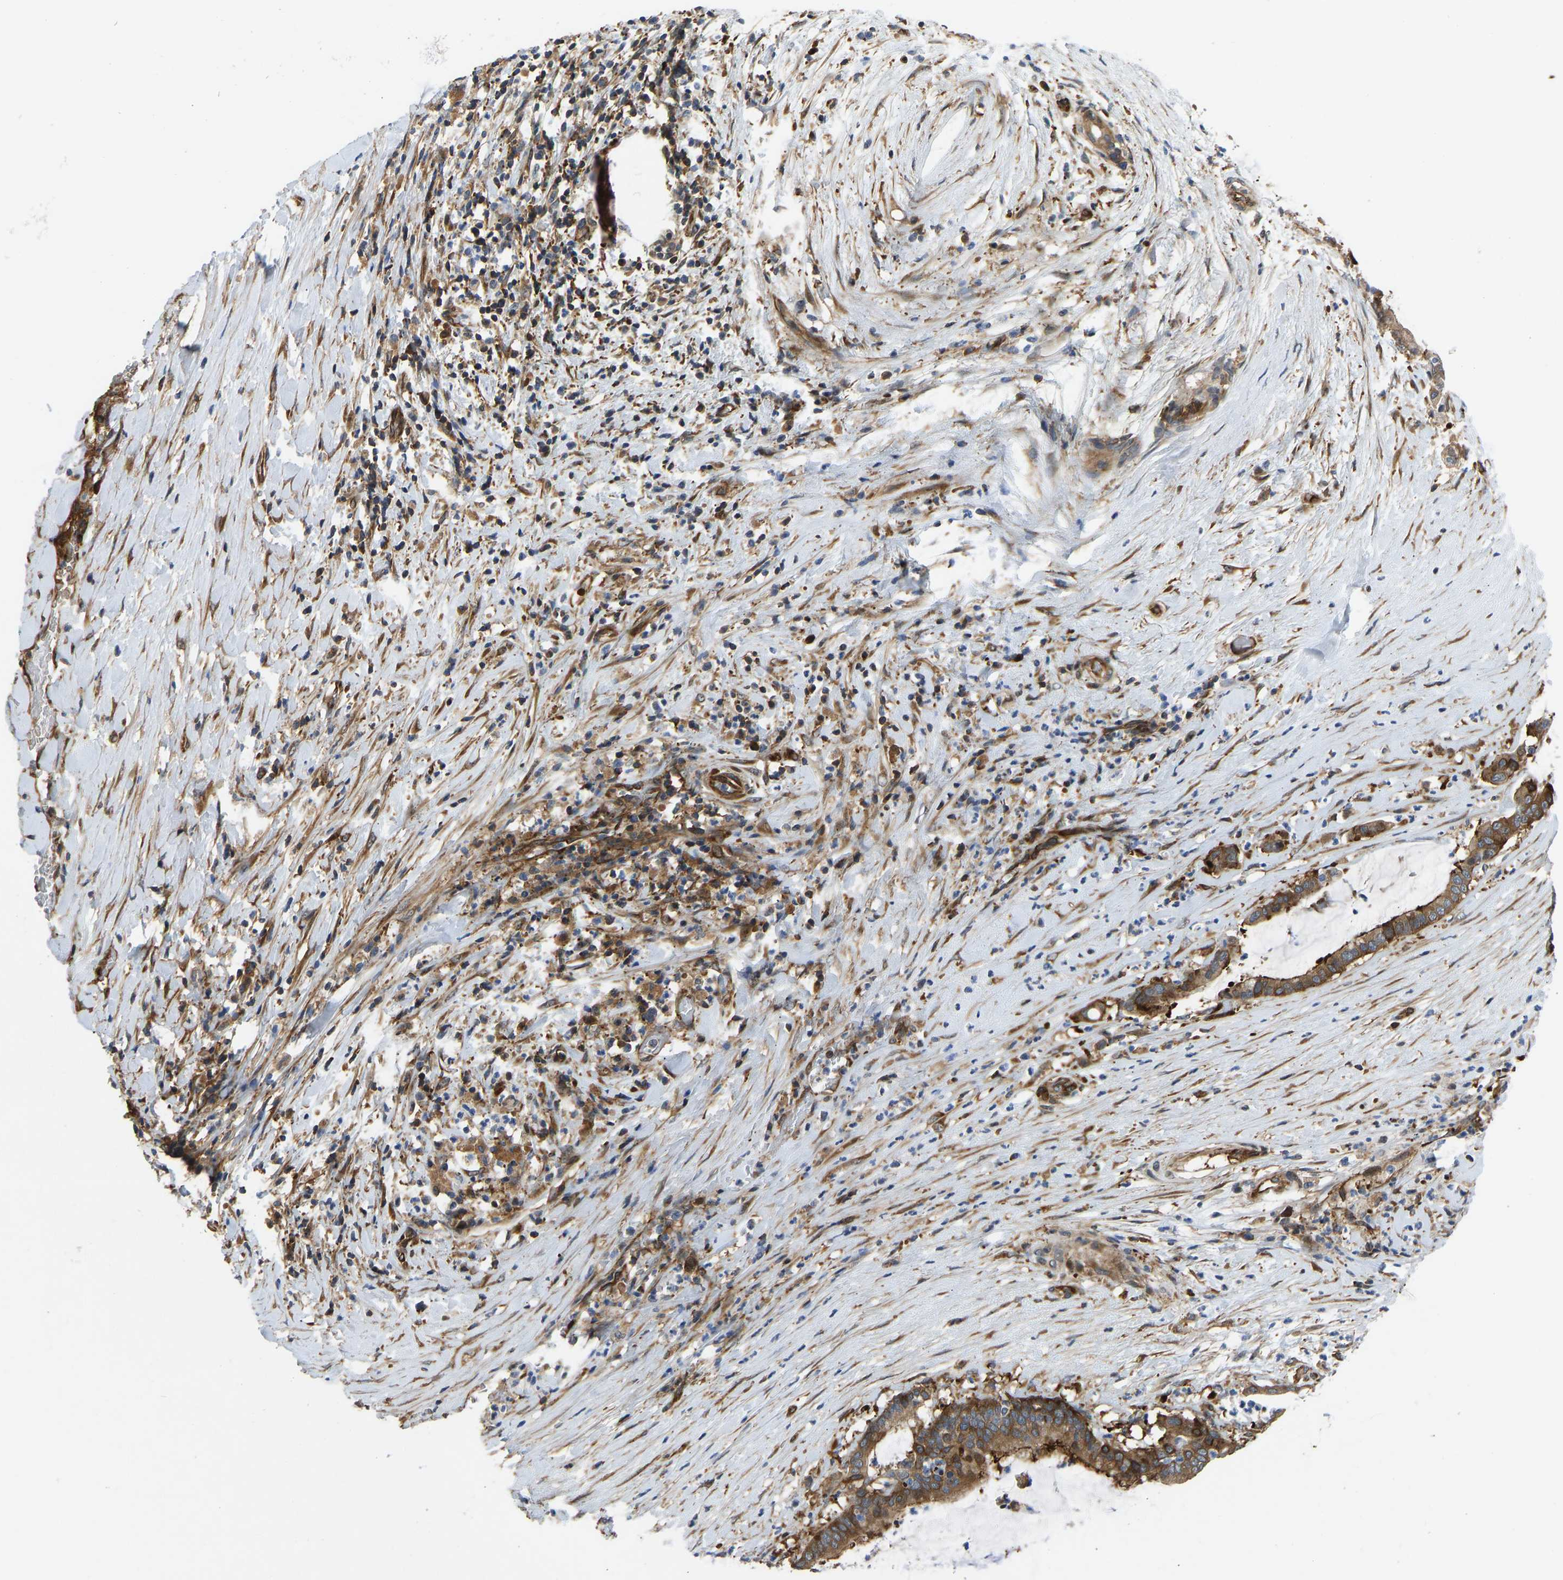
{"staining": {"intensity": "moderate", "quantity": ">75%", "location": "cytoplasmic/membranous"}, "tissue": "pancreatic cancer", "cell_type": "Tumor cells", "image_type": "cancer", "snomed": [{"axis": "morphology", "description": "Adenocarcinoma, NOS"}, {"axis": "topography", "description": "Pancreas"}], "caption": "This is a histology image of immunohistochemistry staining of pancreatic cancer (adenocarcinoma), which shows moderate staining in the cytoplasmic/membranous of tumor cells.", "gene": "RASGRF2", "patient": {"sex": "male", "age": 41}}